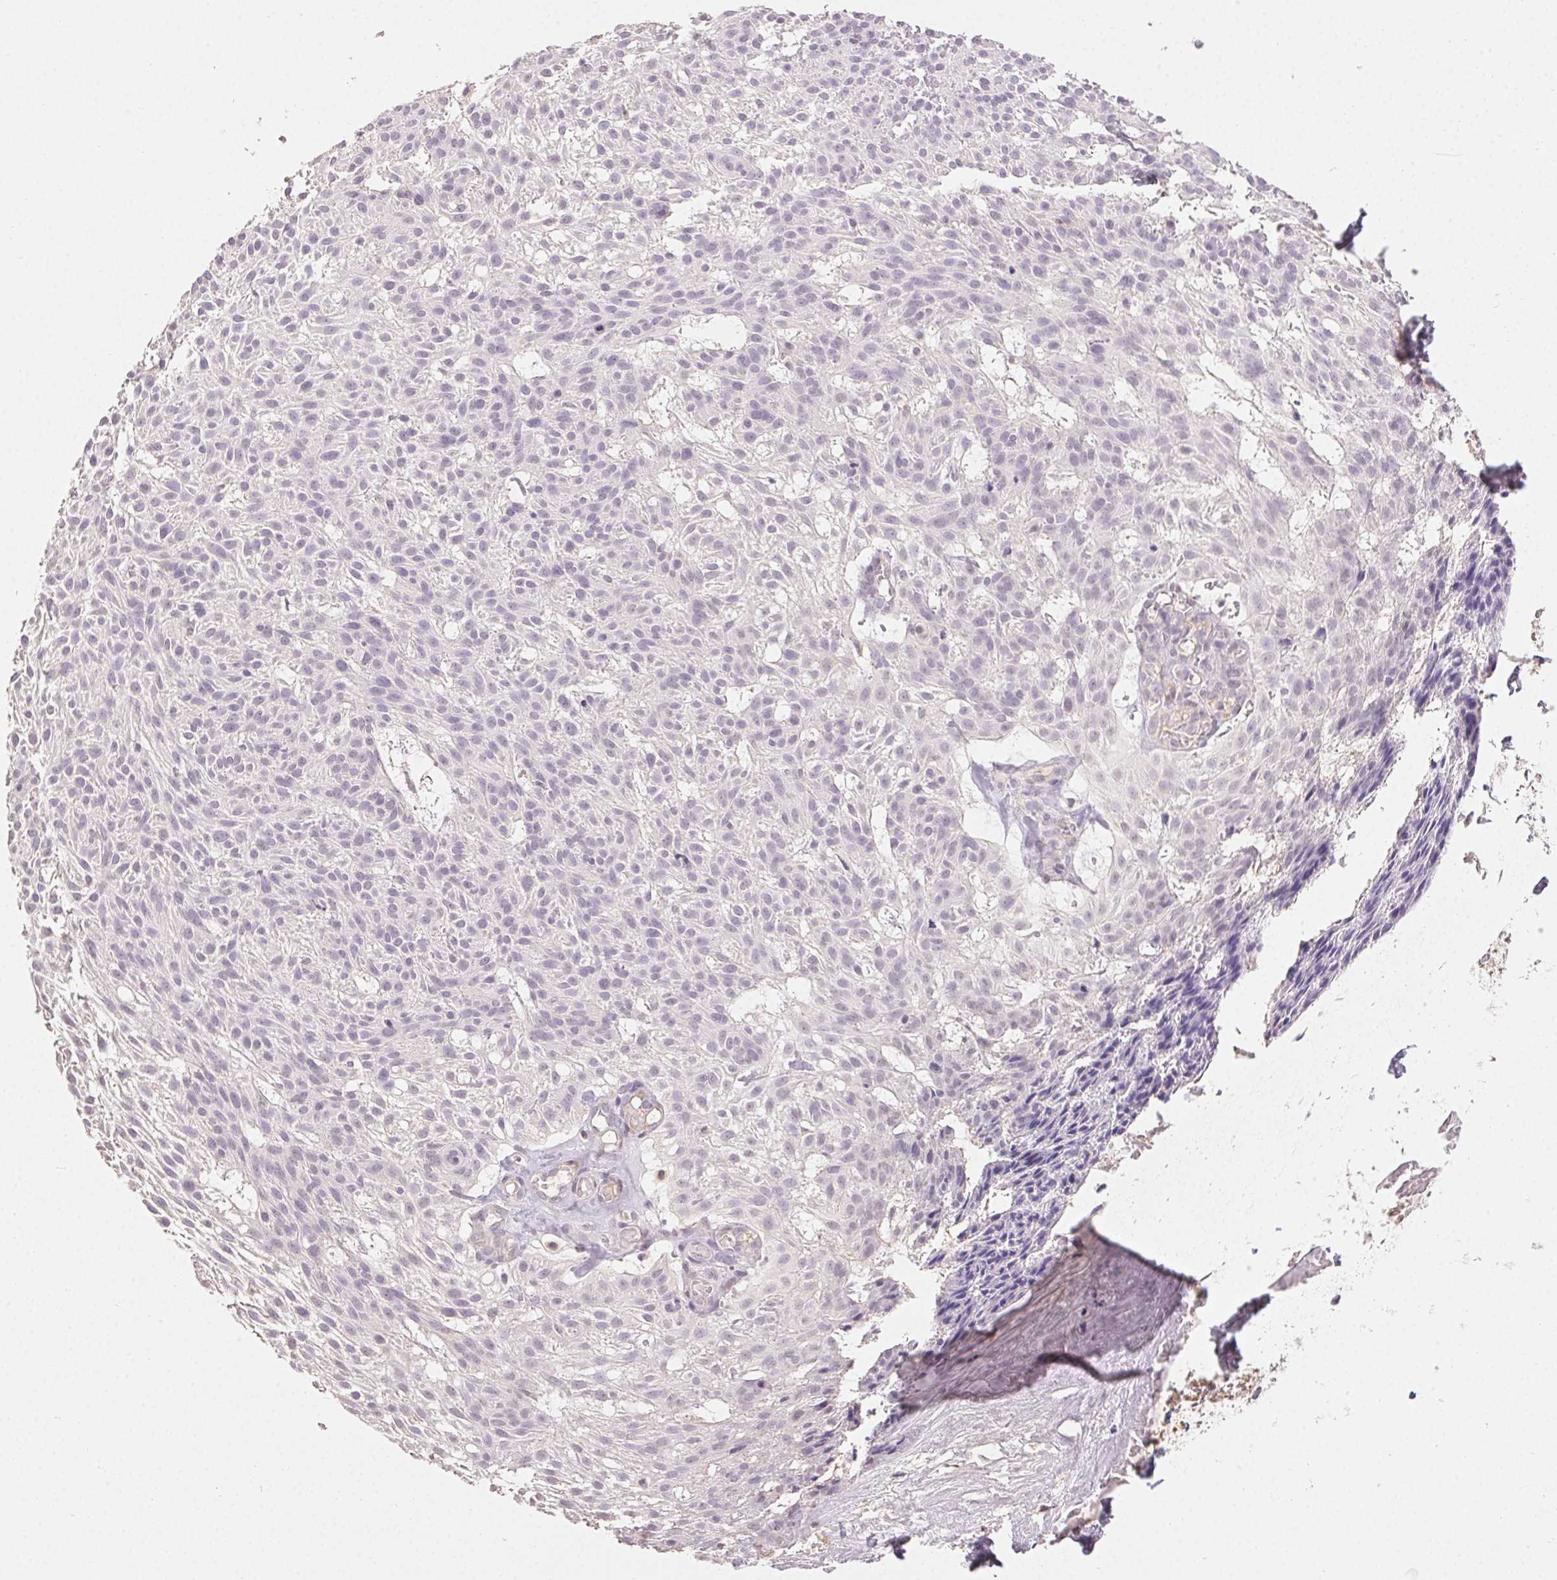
{"staining": {"intensity": "negative", "quantity": "none", "location": "none"}, "tissue": "skin cancer", "cell_type": "Tumor cells", "image_type": "cancer", "snomed": [{"axis": "morphology", "description": "Basal cell carcinoma"}, {"axis": "topography", "description": "Skin"}], "caption": "The histopathology image shows no staining of tumor cells in basal cell carcinoma (skin). The staining is performed using DAB (3,3'-diaminobenzidine) brown chromogen with nuclei counter-stained in using hematoxylin.", "gene": "CLASP1", "patient": {"sex": "female", "age": 78}}